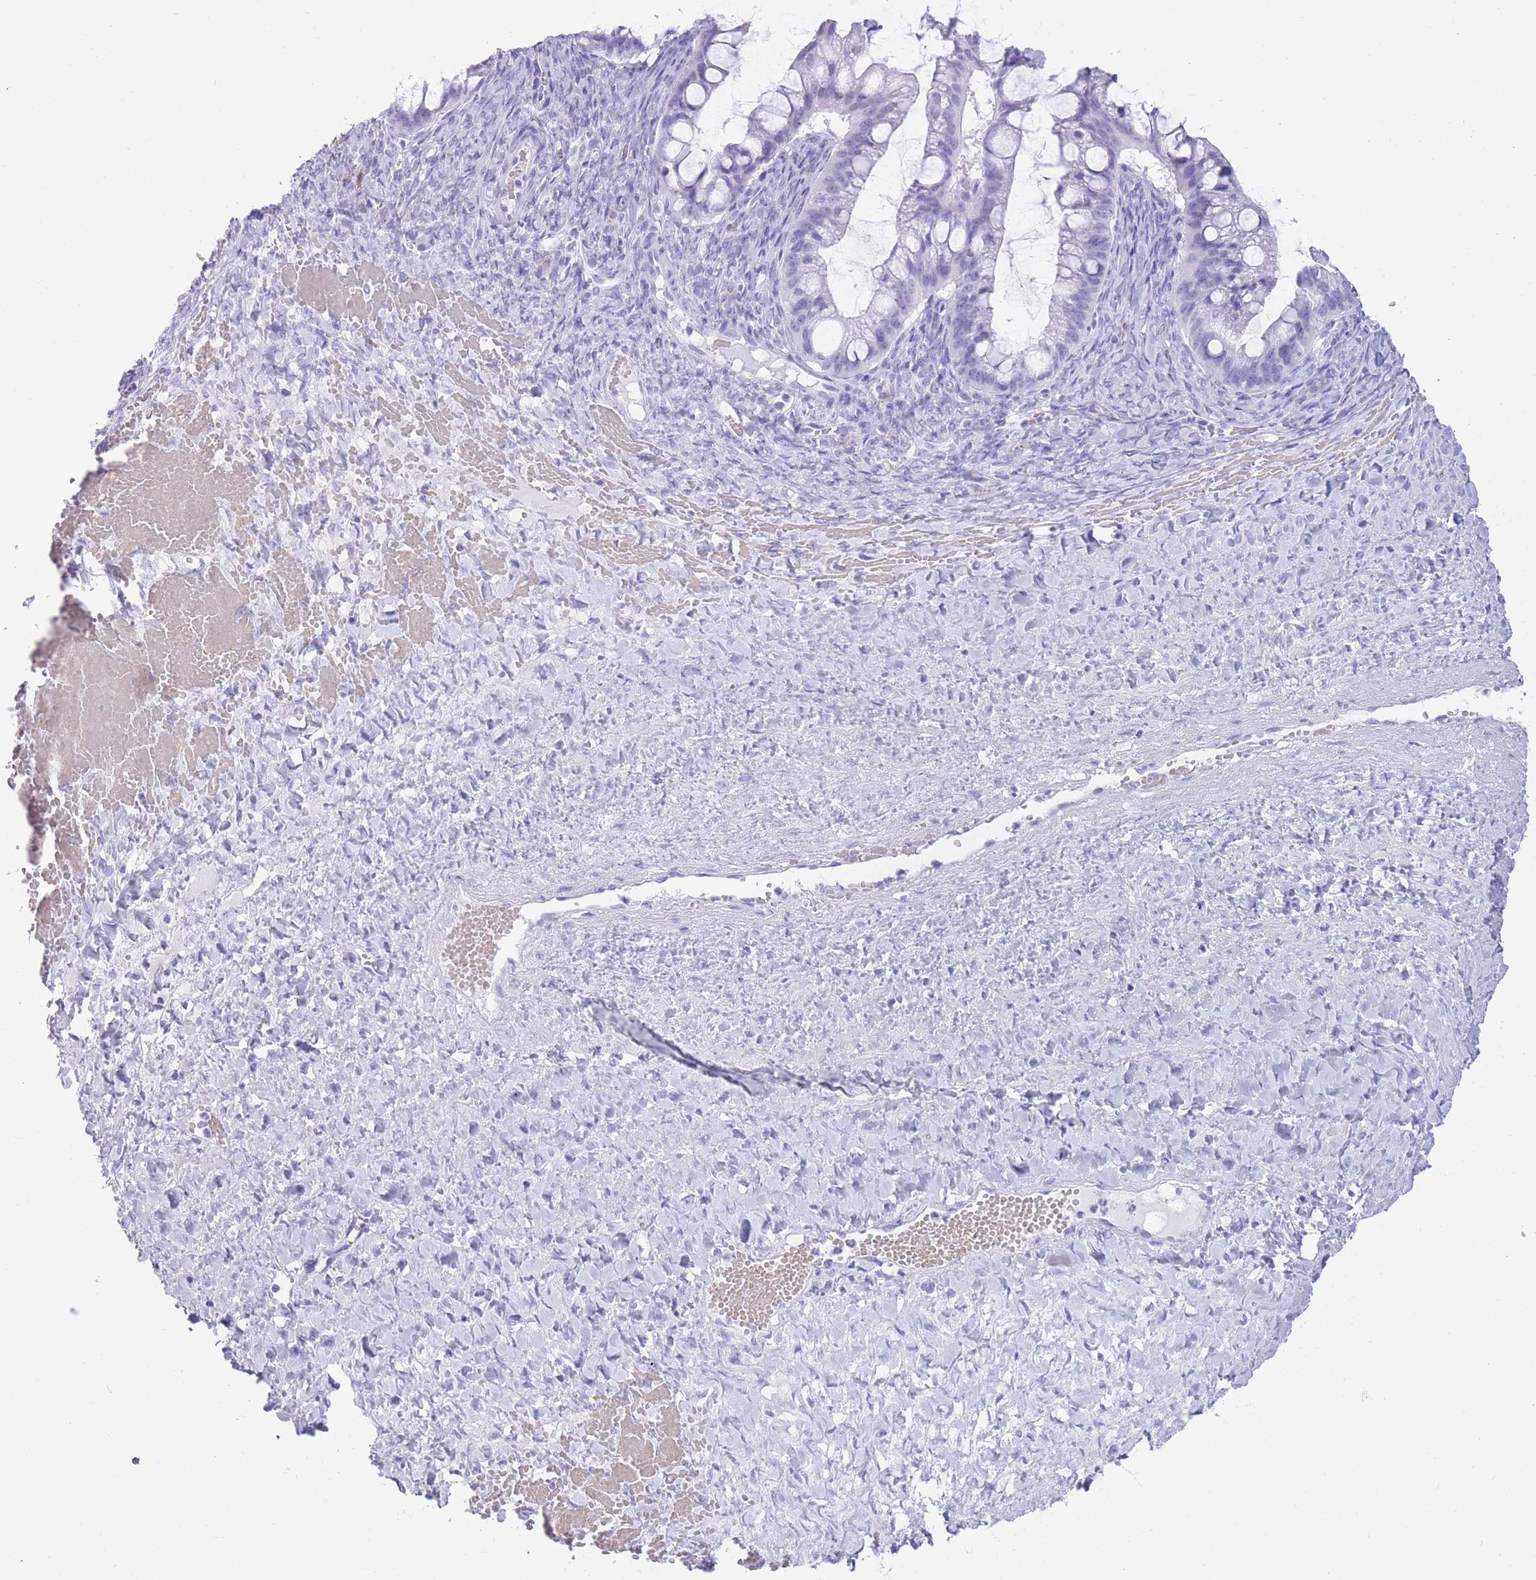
{"staining": {"intensity": "negative", "quantity": "none", "location": "none"}, "tissue": "ovarian cancer", "cell_type": "Tumor cells", "image_type": "cancer", "snomed": [{"axis": "morphology", "description": "Cystadenocarcinoma, mucinous, NOS"}, {"axis": "topography", "description": "Ovary"}], "caption": "This is a image of IHC staining of ovarian mucinous cystadenocarcinoma, which shows no positivity in tumor cells. Nuclei are stained in blue.", "gene": "ELOA2", "patient": {"sex": "female", "age": 73}}